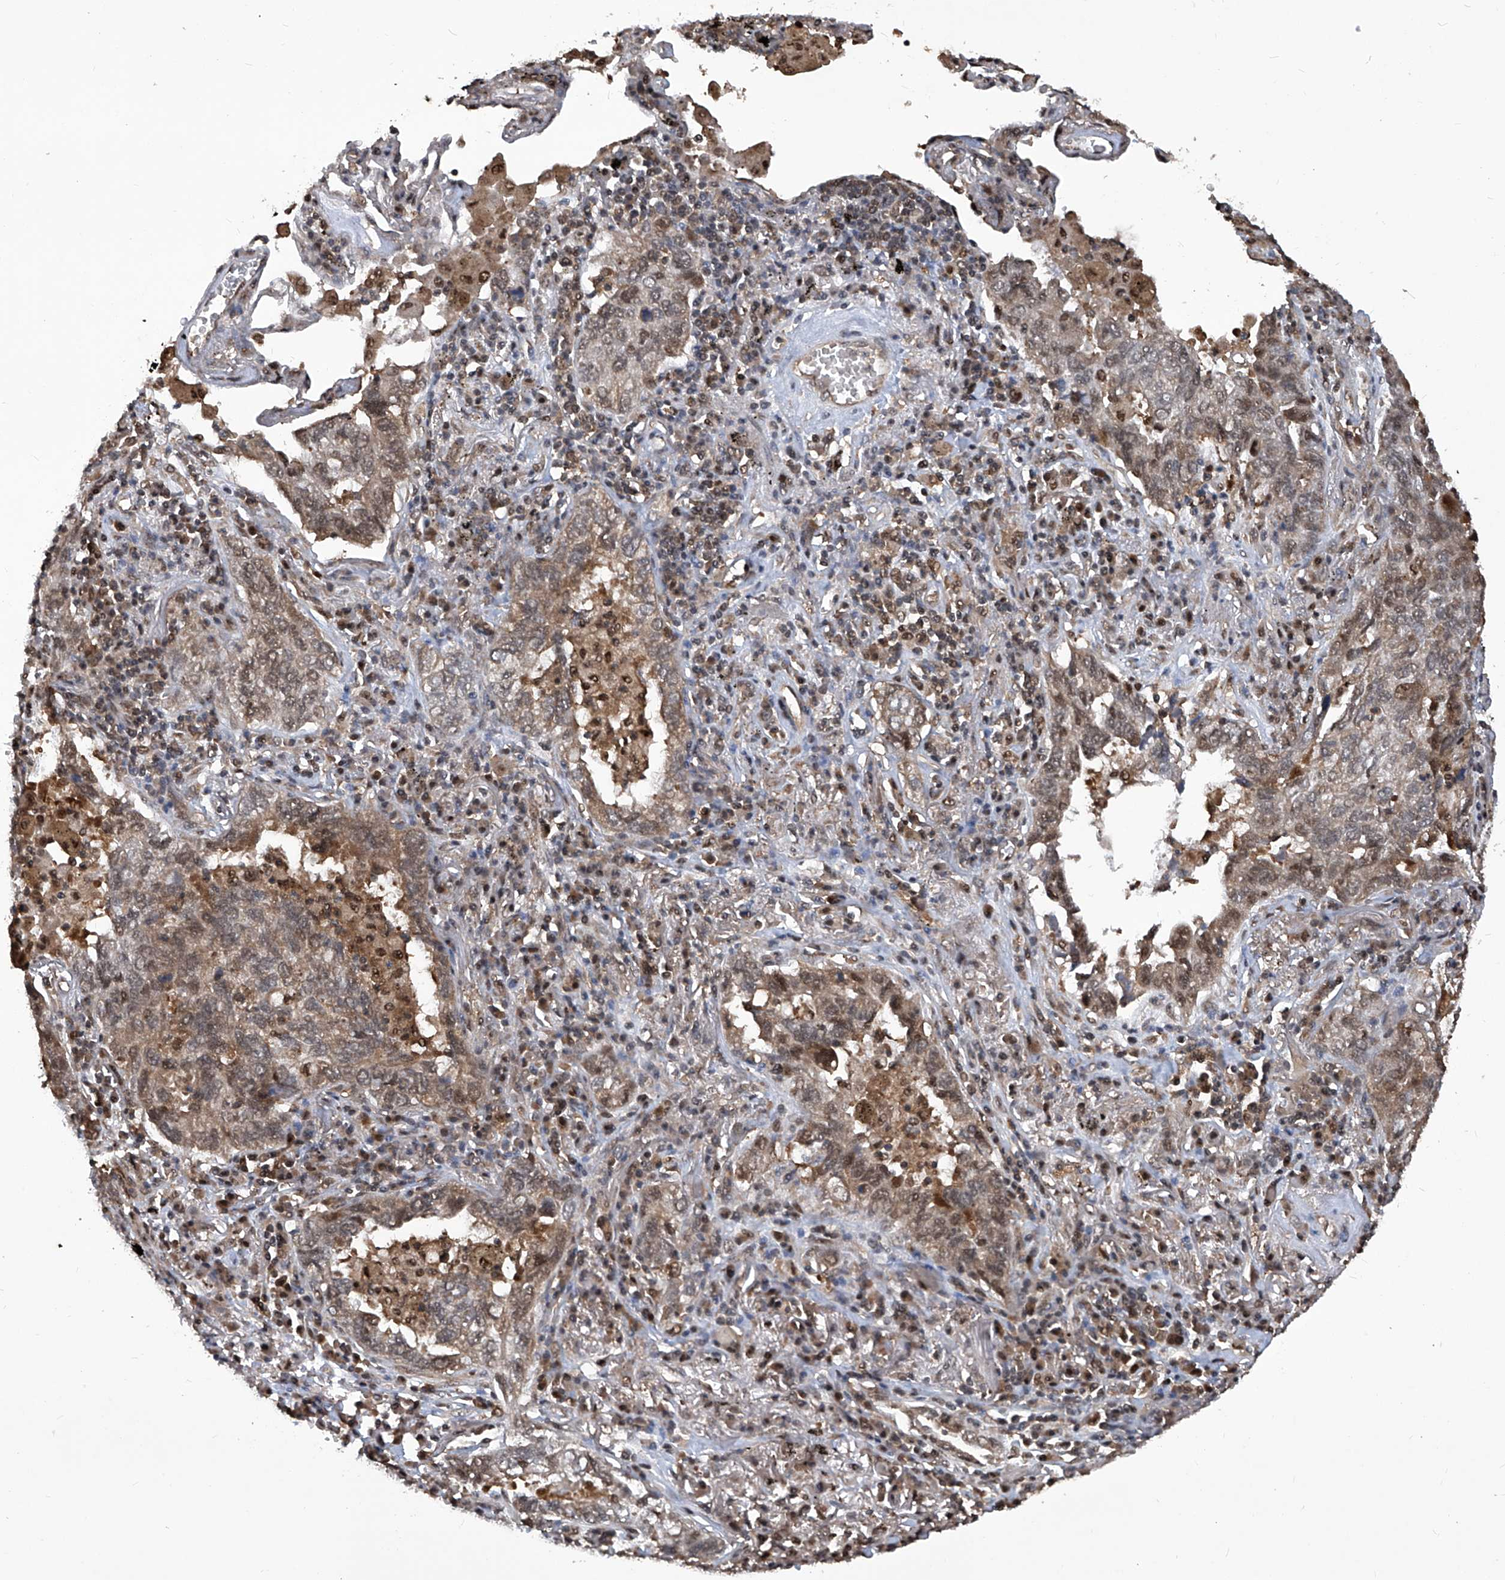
{"staining": {"intensity": "weak", "quantity": ">75%", "location": "cytoplasmic/membranous,nuclear"}, "tissue": "lung cancer", "cell_type": "Tumor cells", "image_type": "cancer", "snomed": [{"axis": "morphology", "description": "Adenocarcinoma, NOS"}, {"axis": "topography", "description": "Lung"}], "caption": "Brown immunohistochemical staining in human adenocarcinoma (lung) exhibits weak cytoplasmic/membranous and nuclear expression in about >75% of tumor cells.", "gene": "PSMB1", "patient": {"sex": "male", "age": 65}}